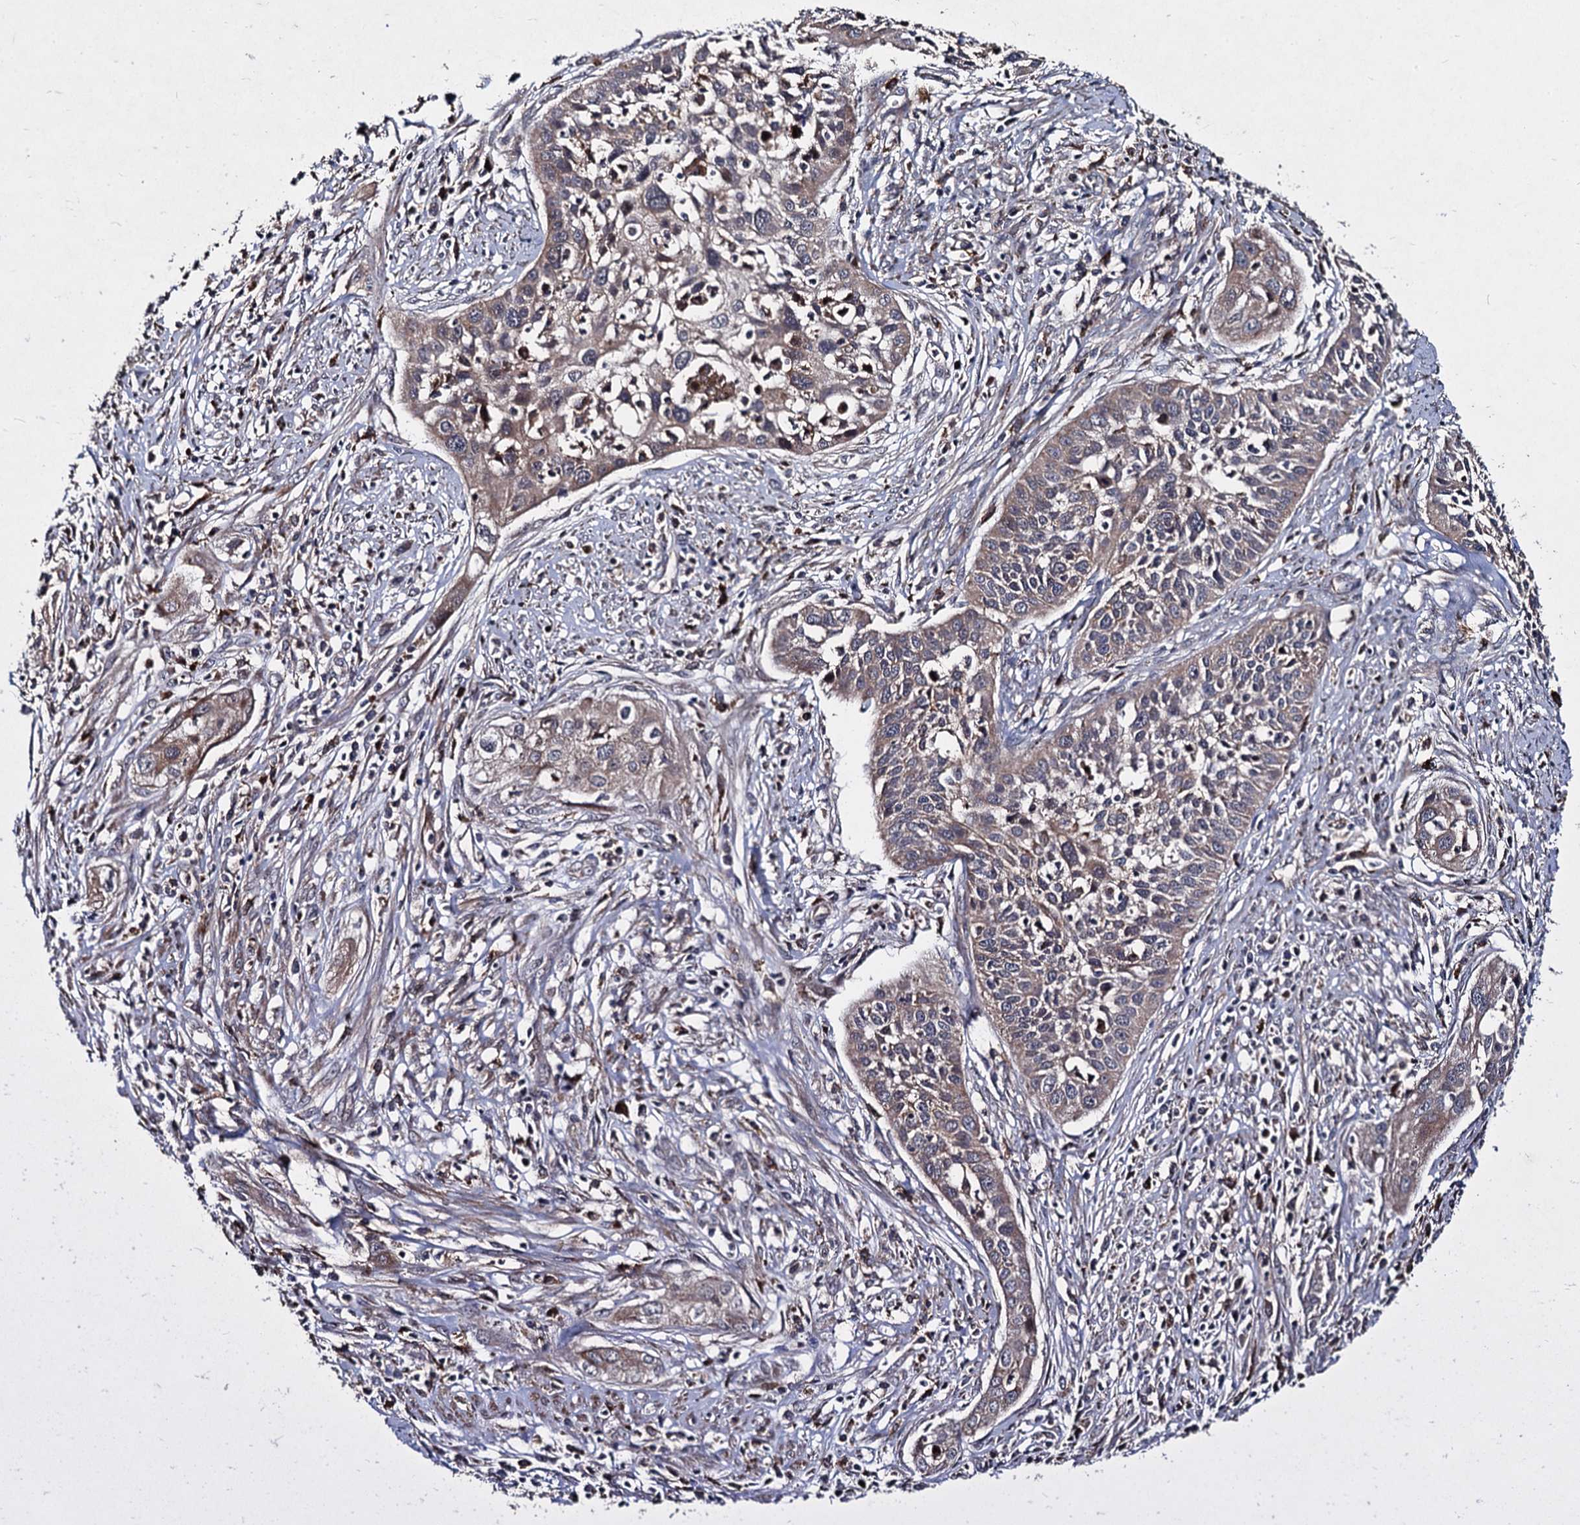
{"staining": {"intensity": "weak", "quantity": "<25%", "location": "cytoplasmic/membranous"}, "tissue": "cervical cancer", "cell_type": "Tumor cells", "image_type": "cancer", "snomed": [{"axis": "morphology", "description": "Squamous cell carcinoma, NOS"}, {"axis": "topography", "description": "Cervix"}], "caption": "Tumor cells show no significant protein staining in cervical cancer (squamous cell carcinoma).", "gene": "BCL2L2", "patient": {"sex": "female", "age": 34}}